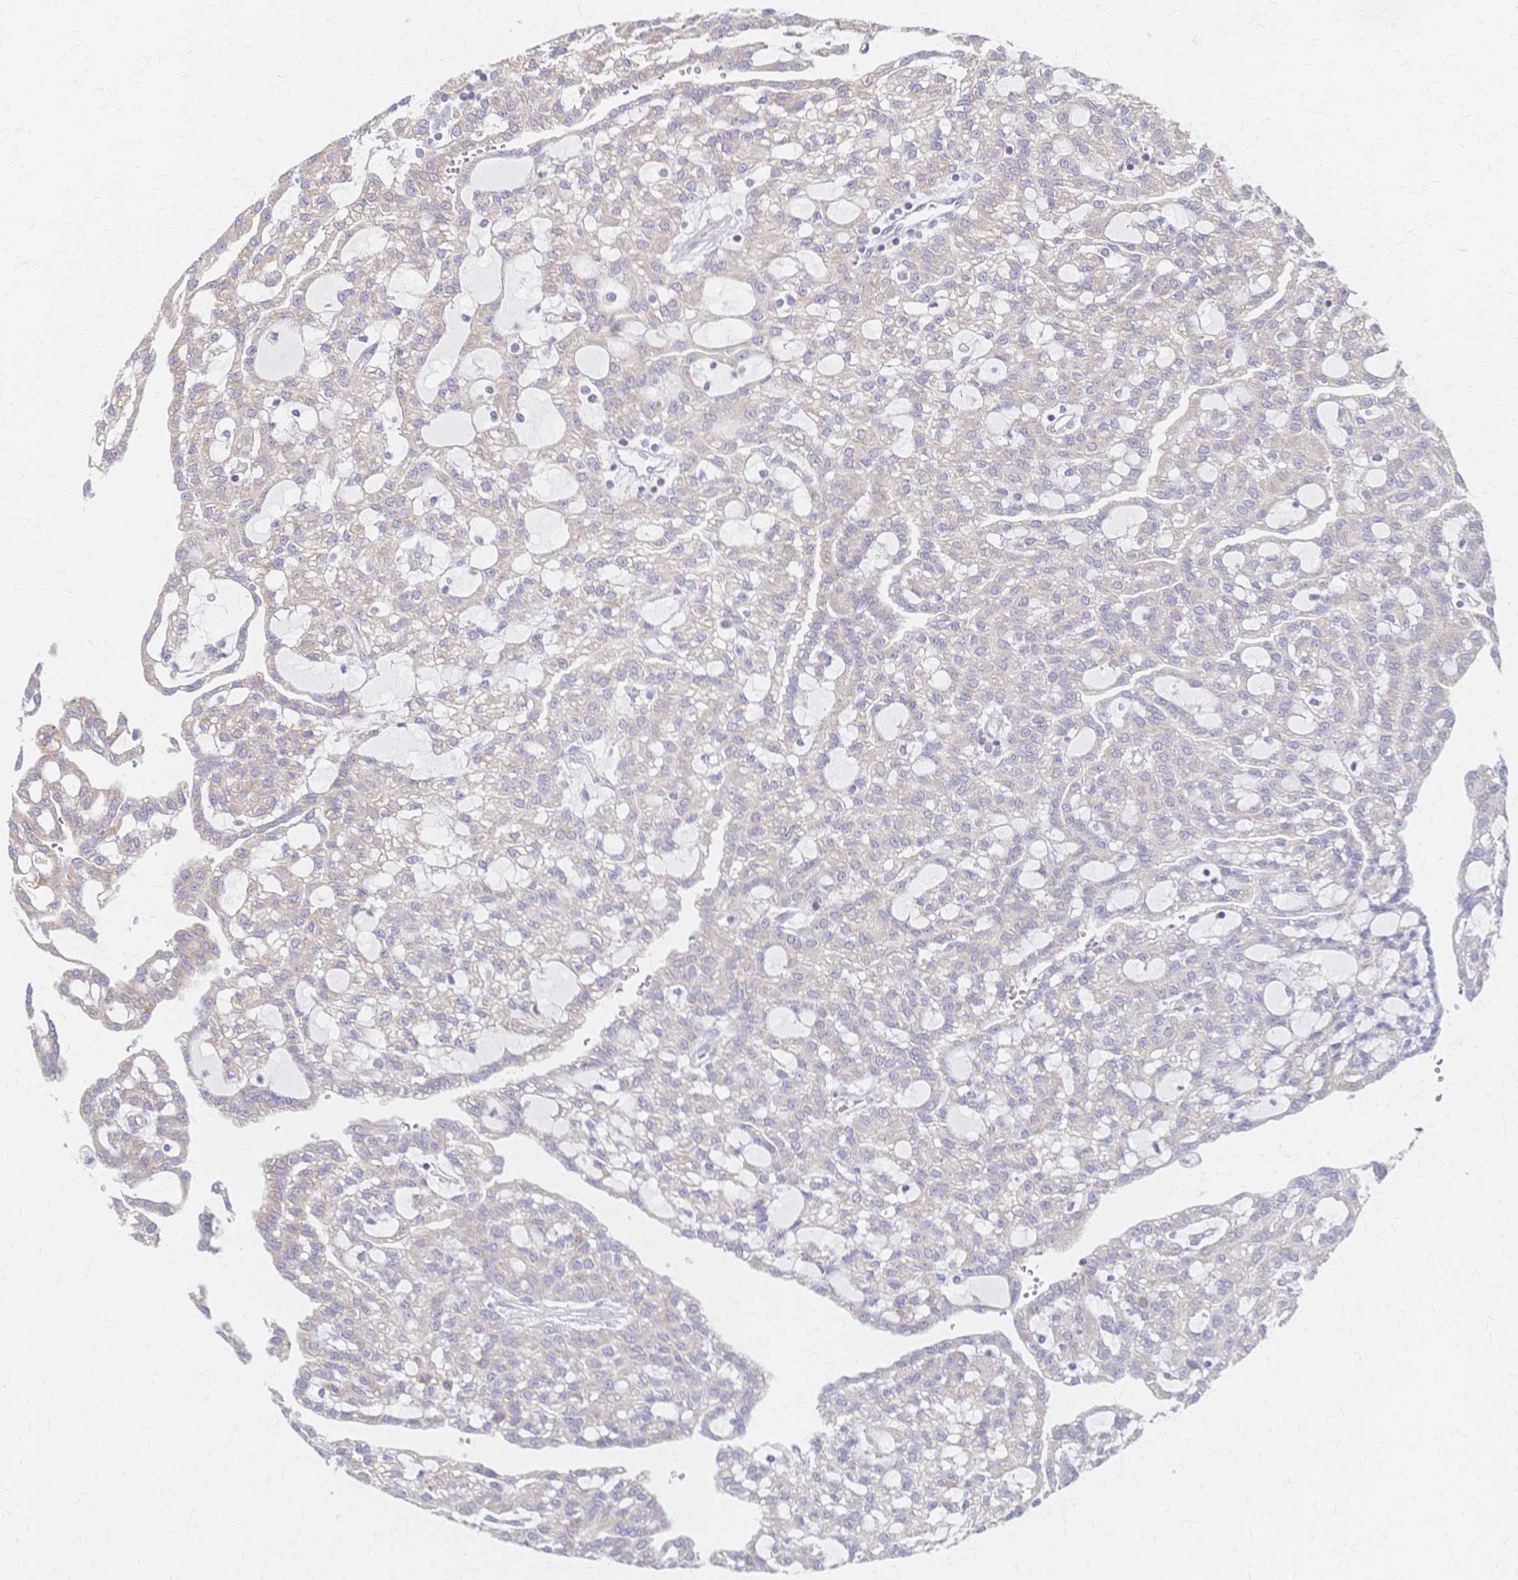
{"staining": {"intensity": "negative", "quantity": "none", "location": "none"}, "tissue": "renal cancer", "cell_type": "Tumor cells", "image_type": "cancer", "snomed": [{"axis": "morphology", "description": "Adenocarcinoma, NOS"}, {"axis": "topography", "description": "Kidney"}], "caption": "IHC image of neoplastic tissue: human renal adenocarcinoma stained with DAB exhibits no significant protein positivity in tumor cells. (Immunohistochemistry (ihc), brightfield microscopy, high magnification).", "gene": "CYB5A", "patient": {"sex": "male", "age": 63}}